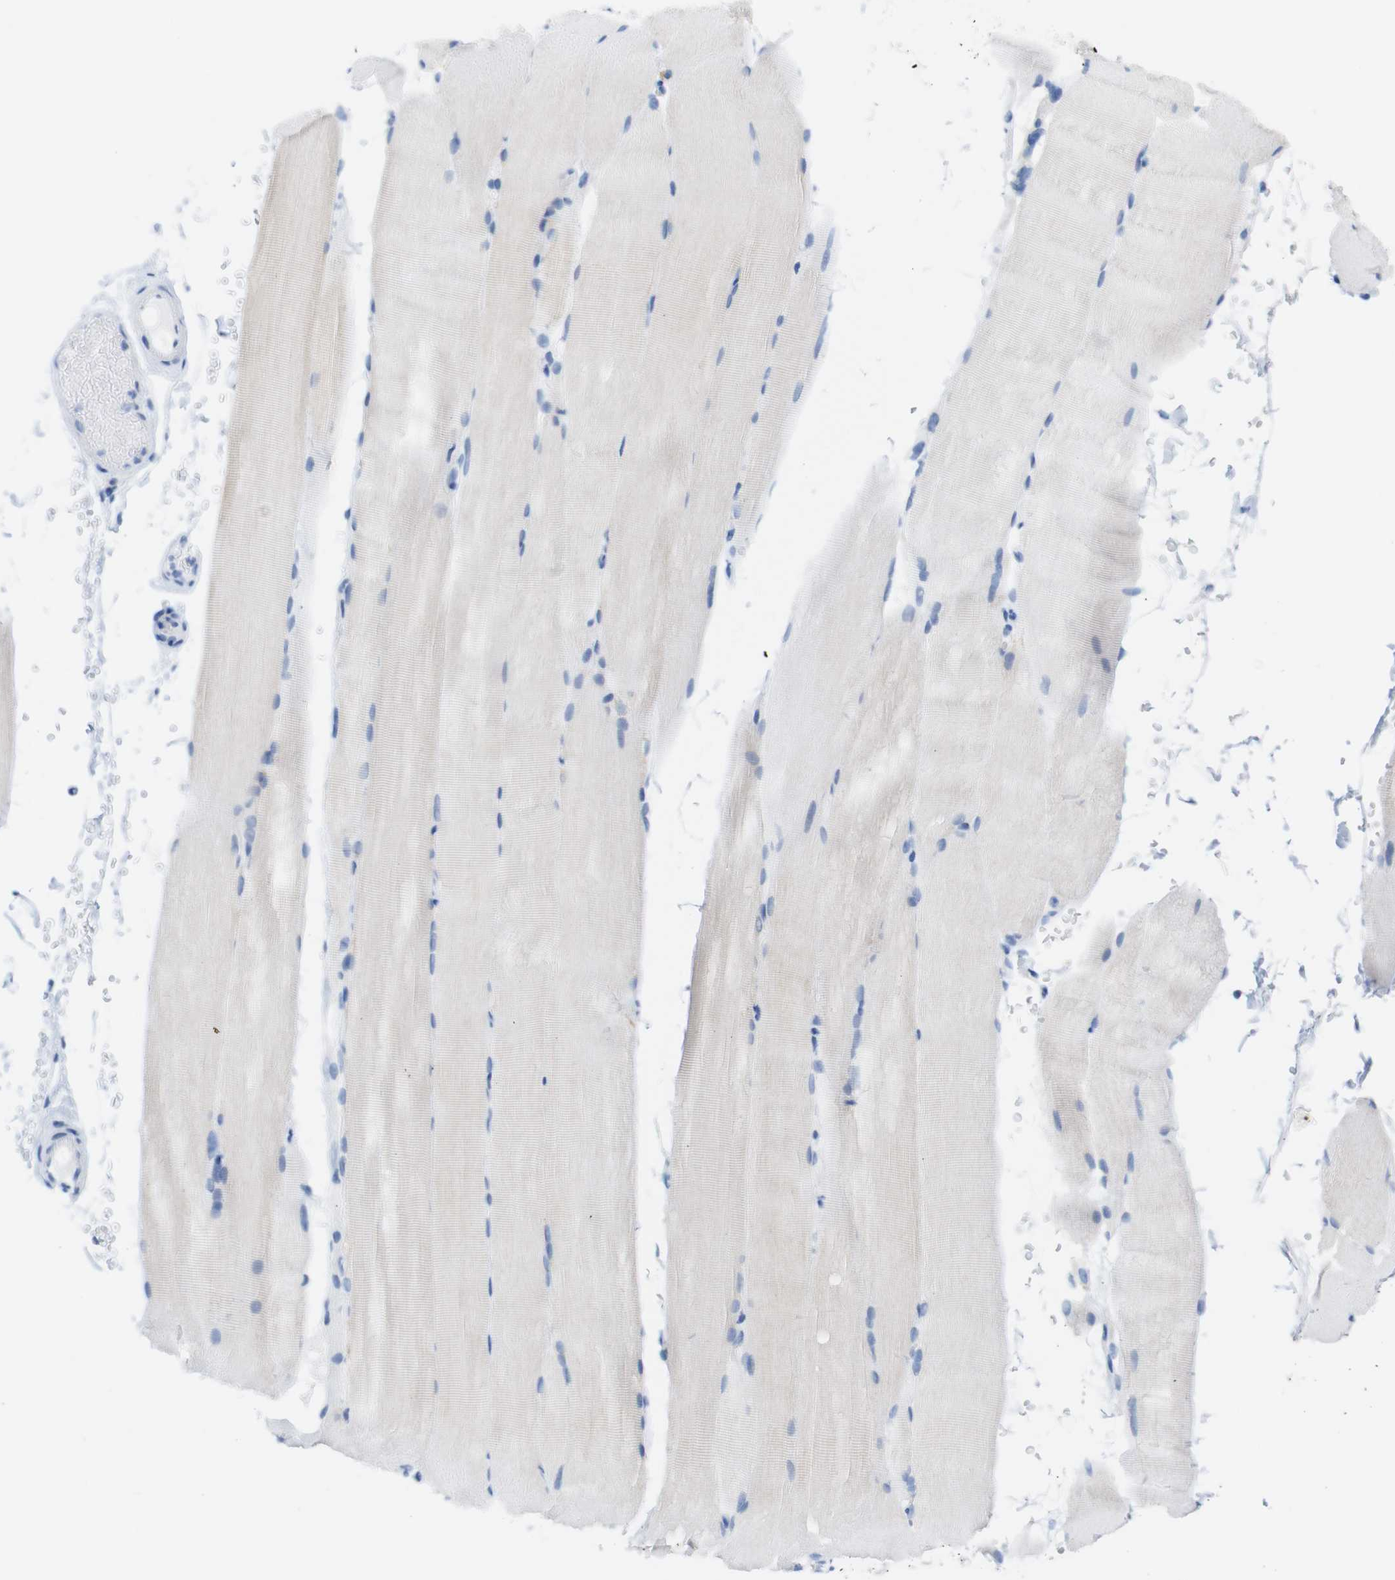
{"staining": {"intensity": "negative", "quantity": "none", "location": "none"}, "tissue": "skeletal muscle", "cell_type": "Myocytes", "image_type": "normal", "snomed": [{"axis": "morphology", "description": "Normal tissue, NOS"}, {"axis": "topography", "description": "Skeletal muscle"}, {"axis": "topography", "description": "Parathyroid gland"}], "caption": "IHC image of normal skeletal muscle: skeletal muscle stained with DAB exhibits no significant protein positivity in myocytes. (DAB (3,3'-diaminobenzidine) immunohistochemistry (IHC), high magnification).", "gene": "LAG3", "patient": {"sex": "female", "age": 37}}